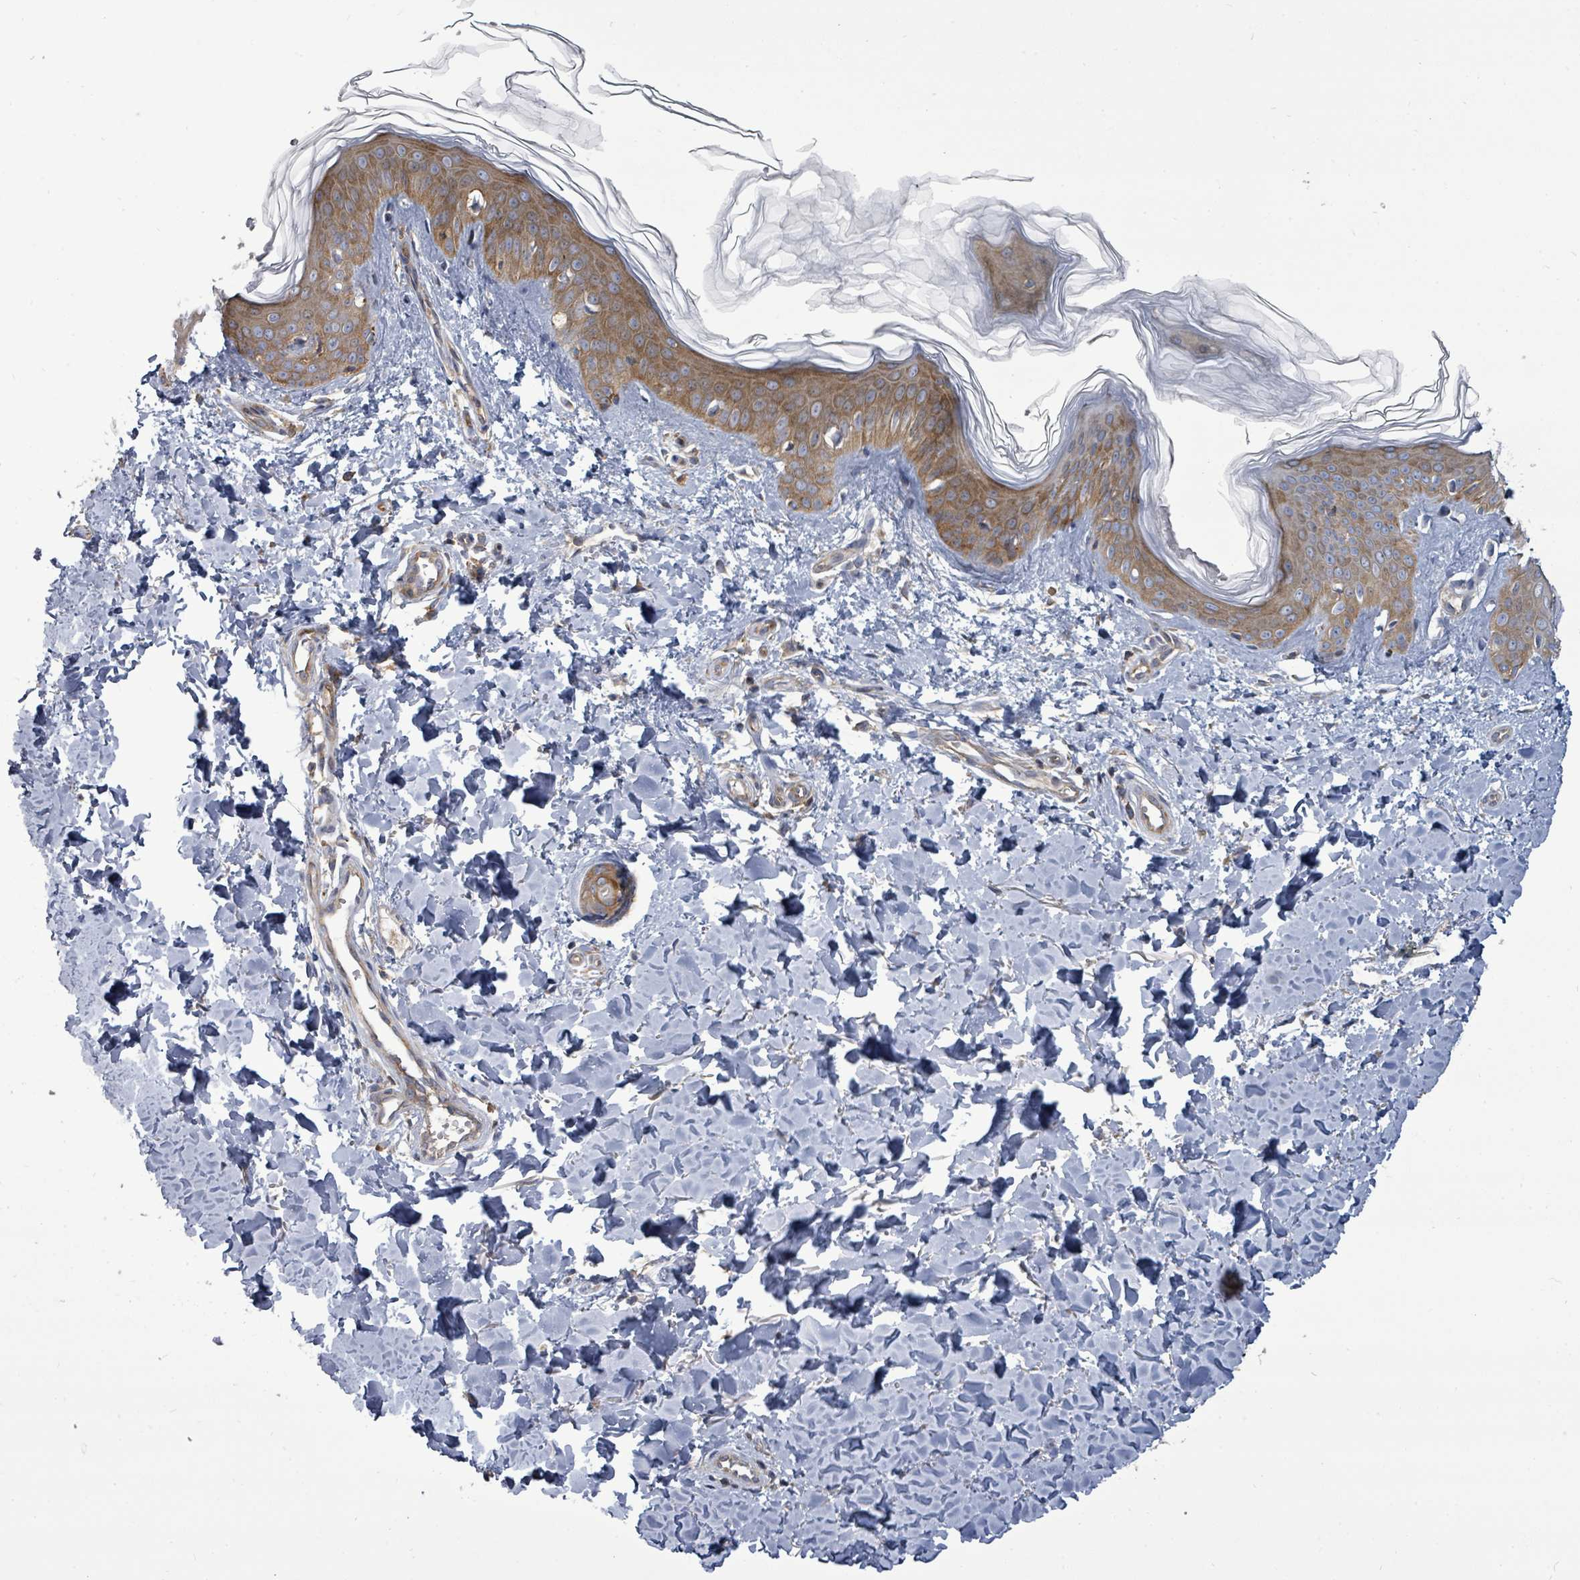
{"staining": {"intensity": "moderate", "quantity": "25%-75%", "location": "cytoplasmic/membranous"}, "tissue": "skin", "cell_type": "Fibroblasts", "image_type": "normal", "snomed": [{"axis": "morphology", "description": "Normal tissue, NOS"}, {"axis": "topography", "description": "Skin"}], "caption": "The micrograph demonstrates staining of benign skin, revealing moderate cytoplasmic/membranous protein staining (brown color) within fibroblasts. Immunohistochemistry stains the protein in brown and the nuclei are stained blue.", "gene": "EIF3CL", "patient": {"sex": "female", "age": 41}}